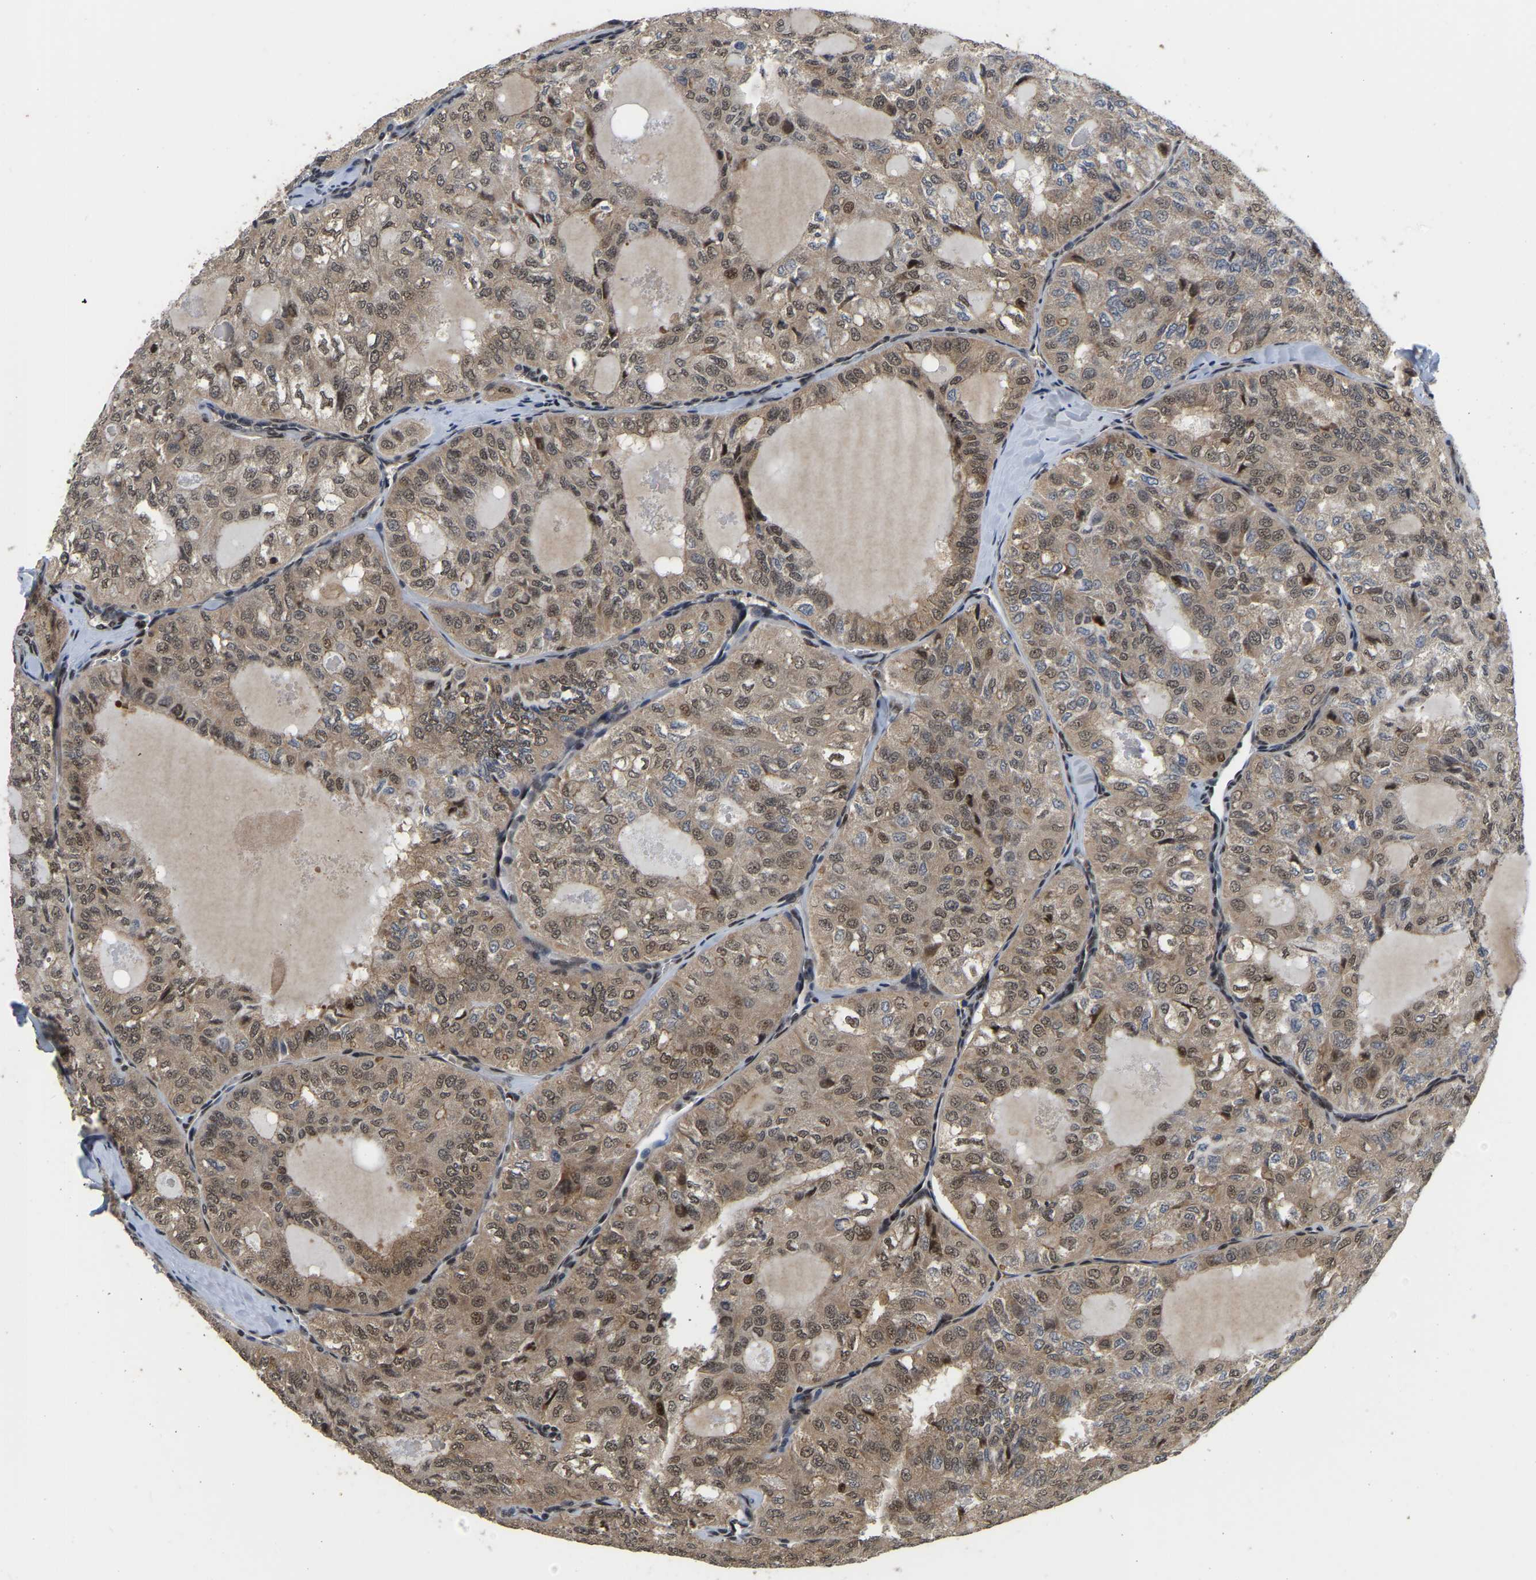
{"staining": {"intensity": "moderate", "quantity": ">75%", "location": "cytoplasmic/membranous,nuclear"}, "tissue": "thyroid cancer", "cell_type": "Tumor cells", "image_type": "cancer", "snomed": [{"axis": "morphology", "description": "Follicular adenoma carcinoma, NOS"}, {"axis": "topography", "description": "Thyroid gland"}], "caption": "Immunohistochemistry (IHC) micrograph of neoplastic tissue: thyroid cancer stained using immunohistochemistry demonstrates medium levels of moderate protein expression localized specifically in the cytoplasmic/membranous and nuclear of tumor cells, appearing as a cytoplasmic/membranous and nuclear brown color.", "gene": "CIAO1", "patient": {"sex": "male", "age": 75}}